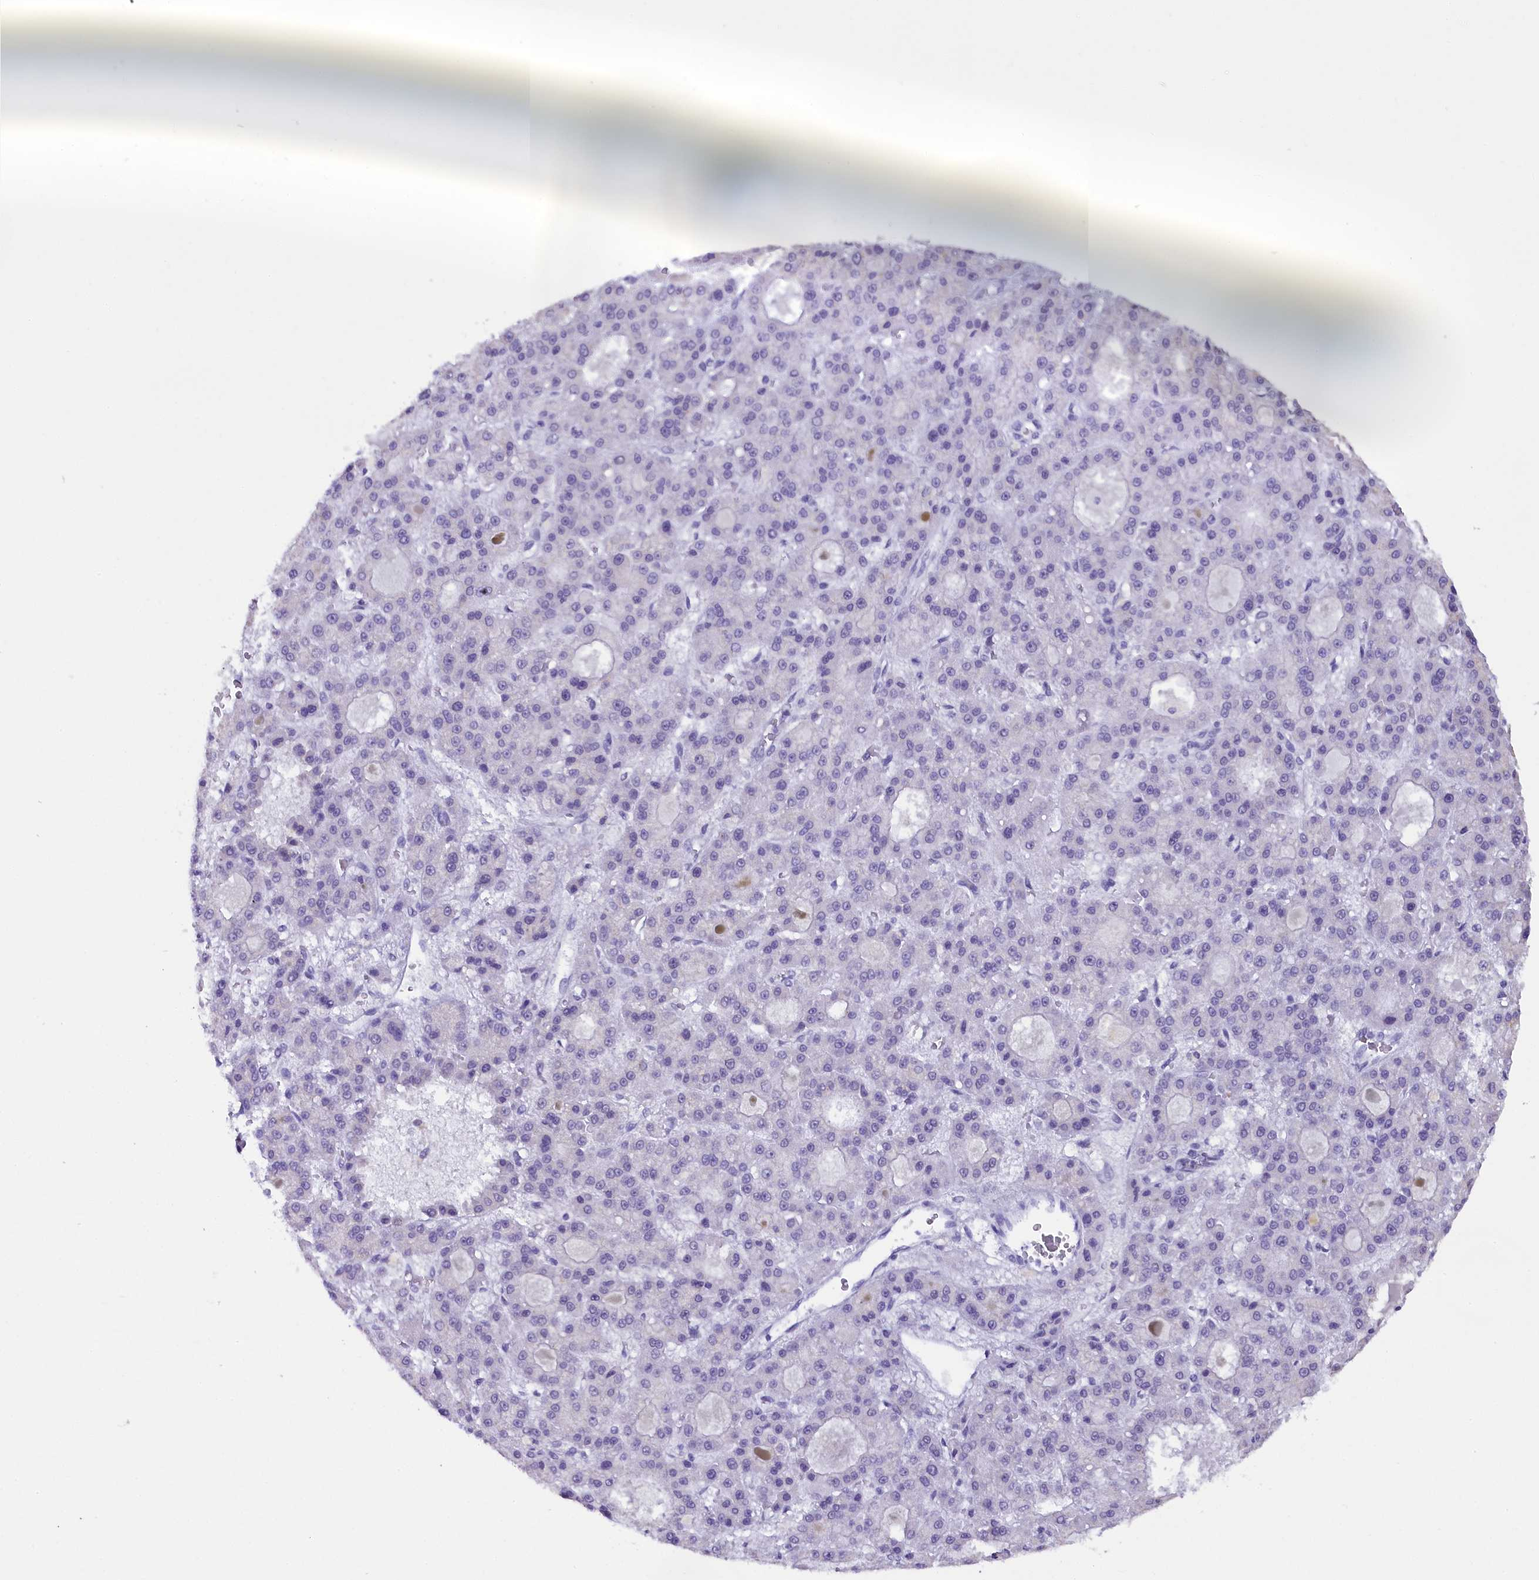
{"staining": {"intensity": "negative", "quantity": "none", "location": "none"}, "tissue": "liver cancer", "cell_type": "Tumor cells", "image_type": "cancer", "snomed": [{"axis": "morphology", "description": "Carcinoma, Hepatocellular, NOS"}, {"axis": "topography", "description": "Liver"}], "caption": "Tumor cells show no significant expression in liver cancer (hepatocellular carcinoma).", "gene": "NCBP1", "patient": {"sex": "male", "age": 70}}